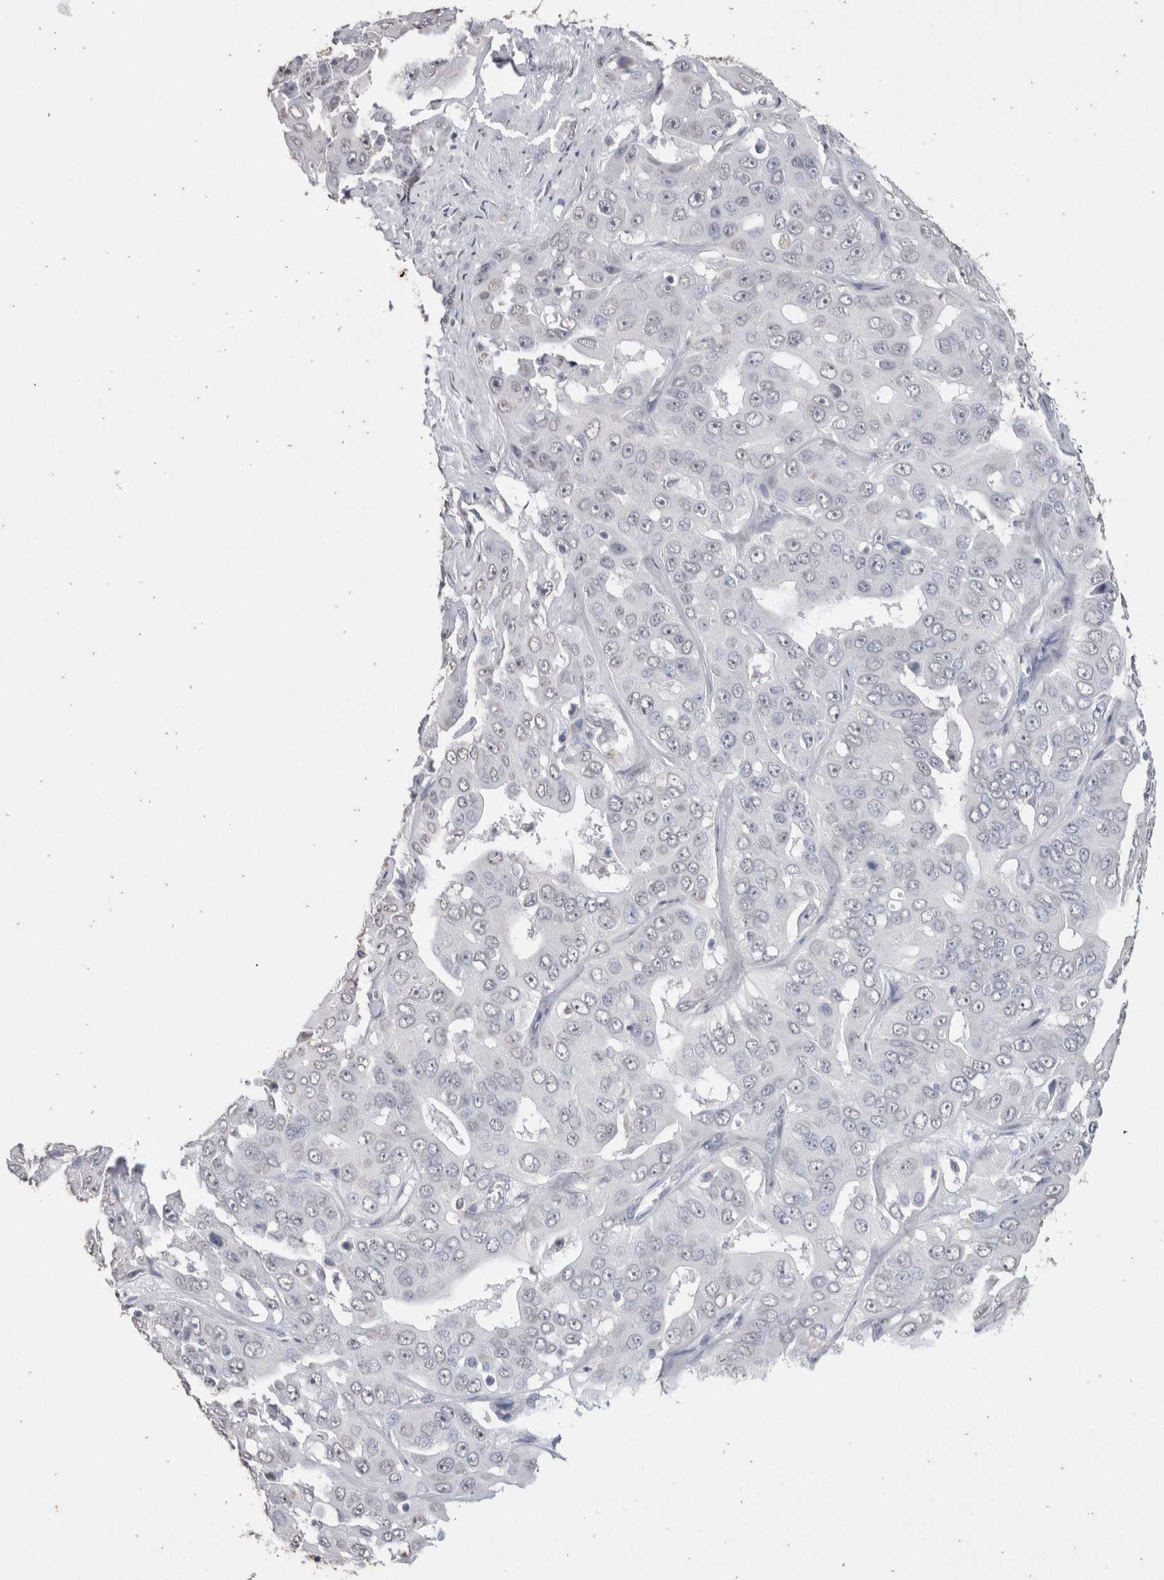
{"staining": {"intensity": "negative", "quantity": "none", "location": "none"}, "tissue": "liver cancer", "cell_type": "Tumor cells", "image_type": "cancer", "snomed": [{"axis": "morphology", "description": "Cholangiocarcinoma"}, {"axis": "topography", "description": "Liver"}], "caption": "High power microscopy photomicrograph of an immunohistochemistry (IHC) histopathology image of liver cancer, revealing no significant positivity in tumor cells.", "gene": "LGALS2", "patient": {"sex": "female", "age": 52}}